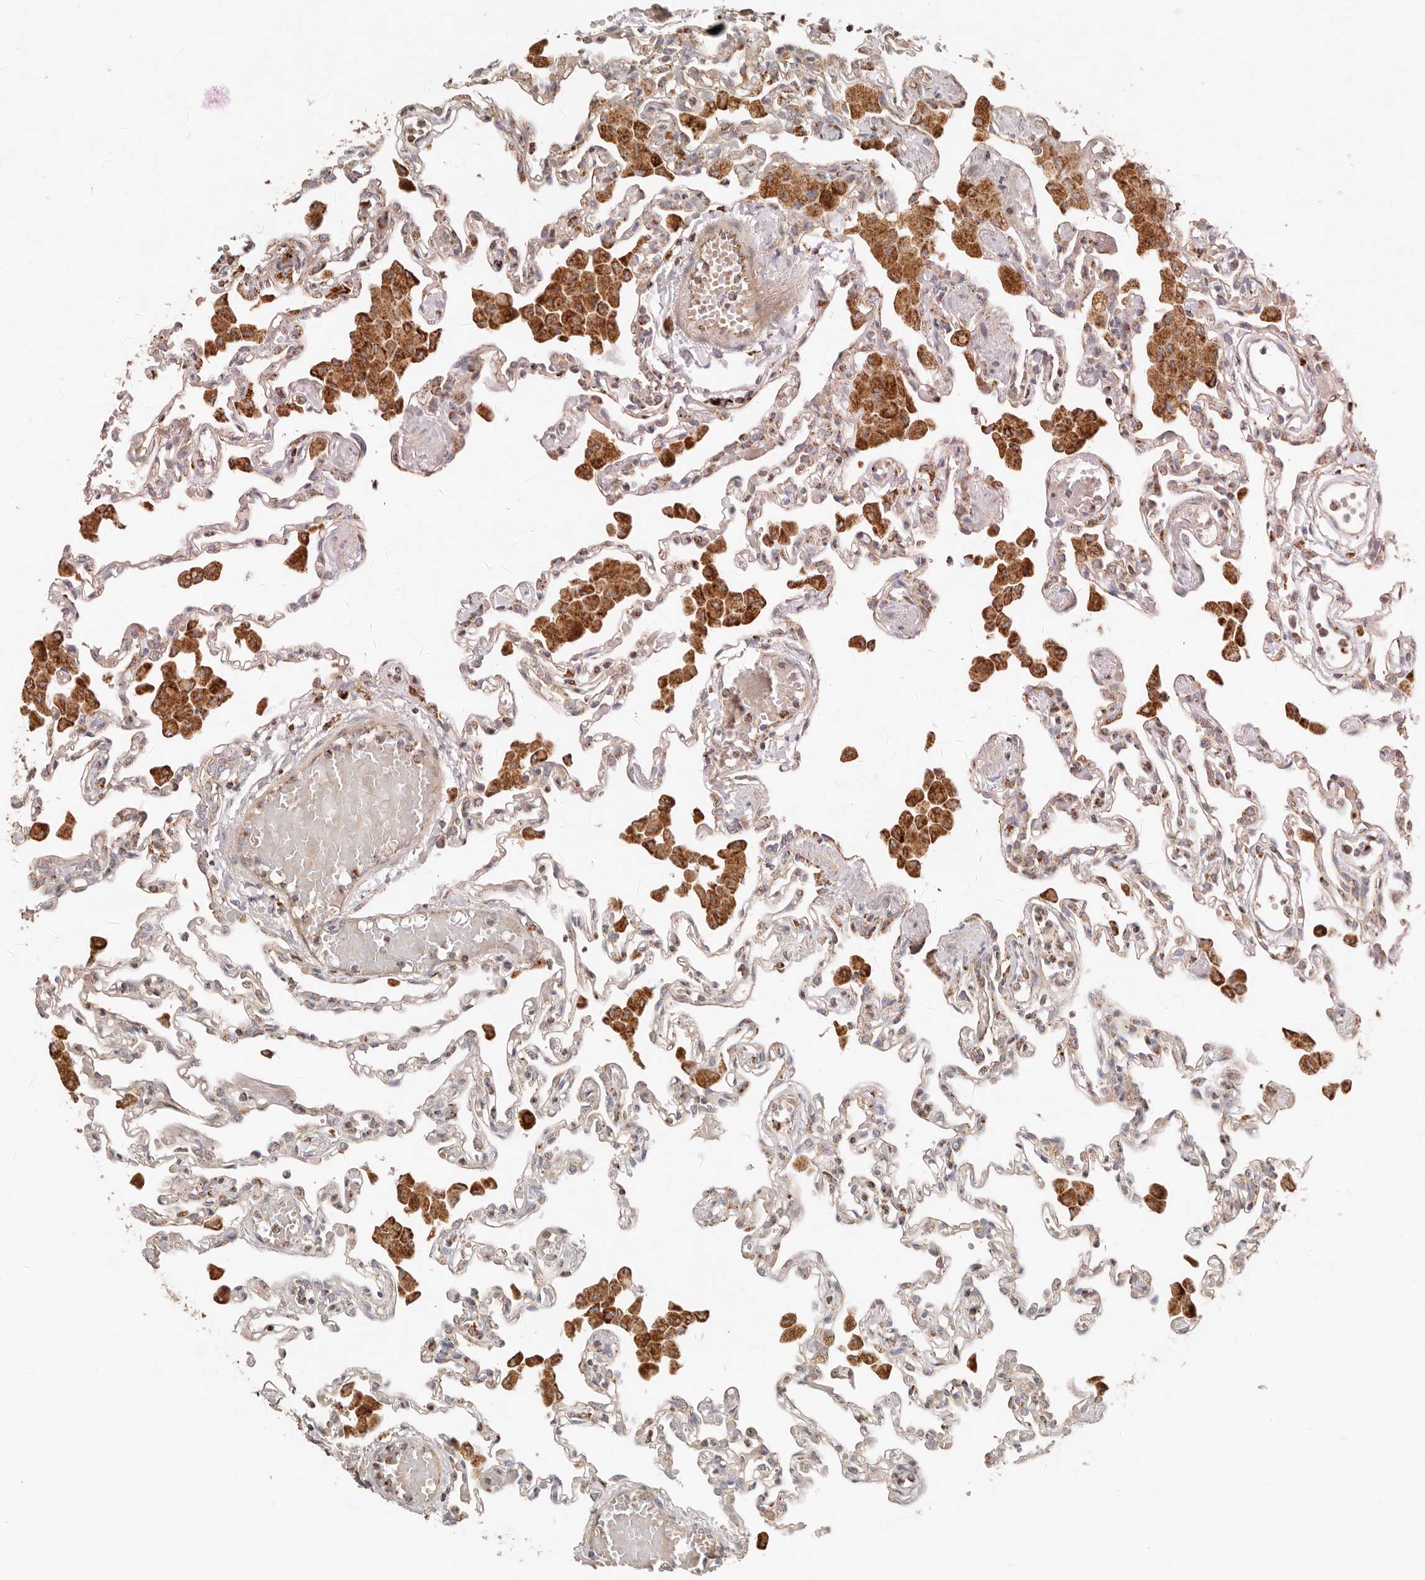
{"staining": {"intensity": "weak", "quantity": "25%-75%", "location": "cytoplasmic/membranous"}, "tissue": "lung", "cell_type": "Alveolar cells", "image_type": "normal", "snomed": [{"axis": "morphology", "description": "Normal tissue, NOS"}, {"axis": "topography", "description": "Bronchus"}, {"axis": "topography", "description": "Lung"}], "caption": "Immunohistochemistry (IHC) micrograph of normal human lung stained for a protein (brown), which reveals low levels of weak cytoplasmic/membranous expression in about 25%-75% of alveolar cells.", "gene": "ARHGEF10L", "patient": {"sex": "female", "age": 49}}